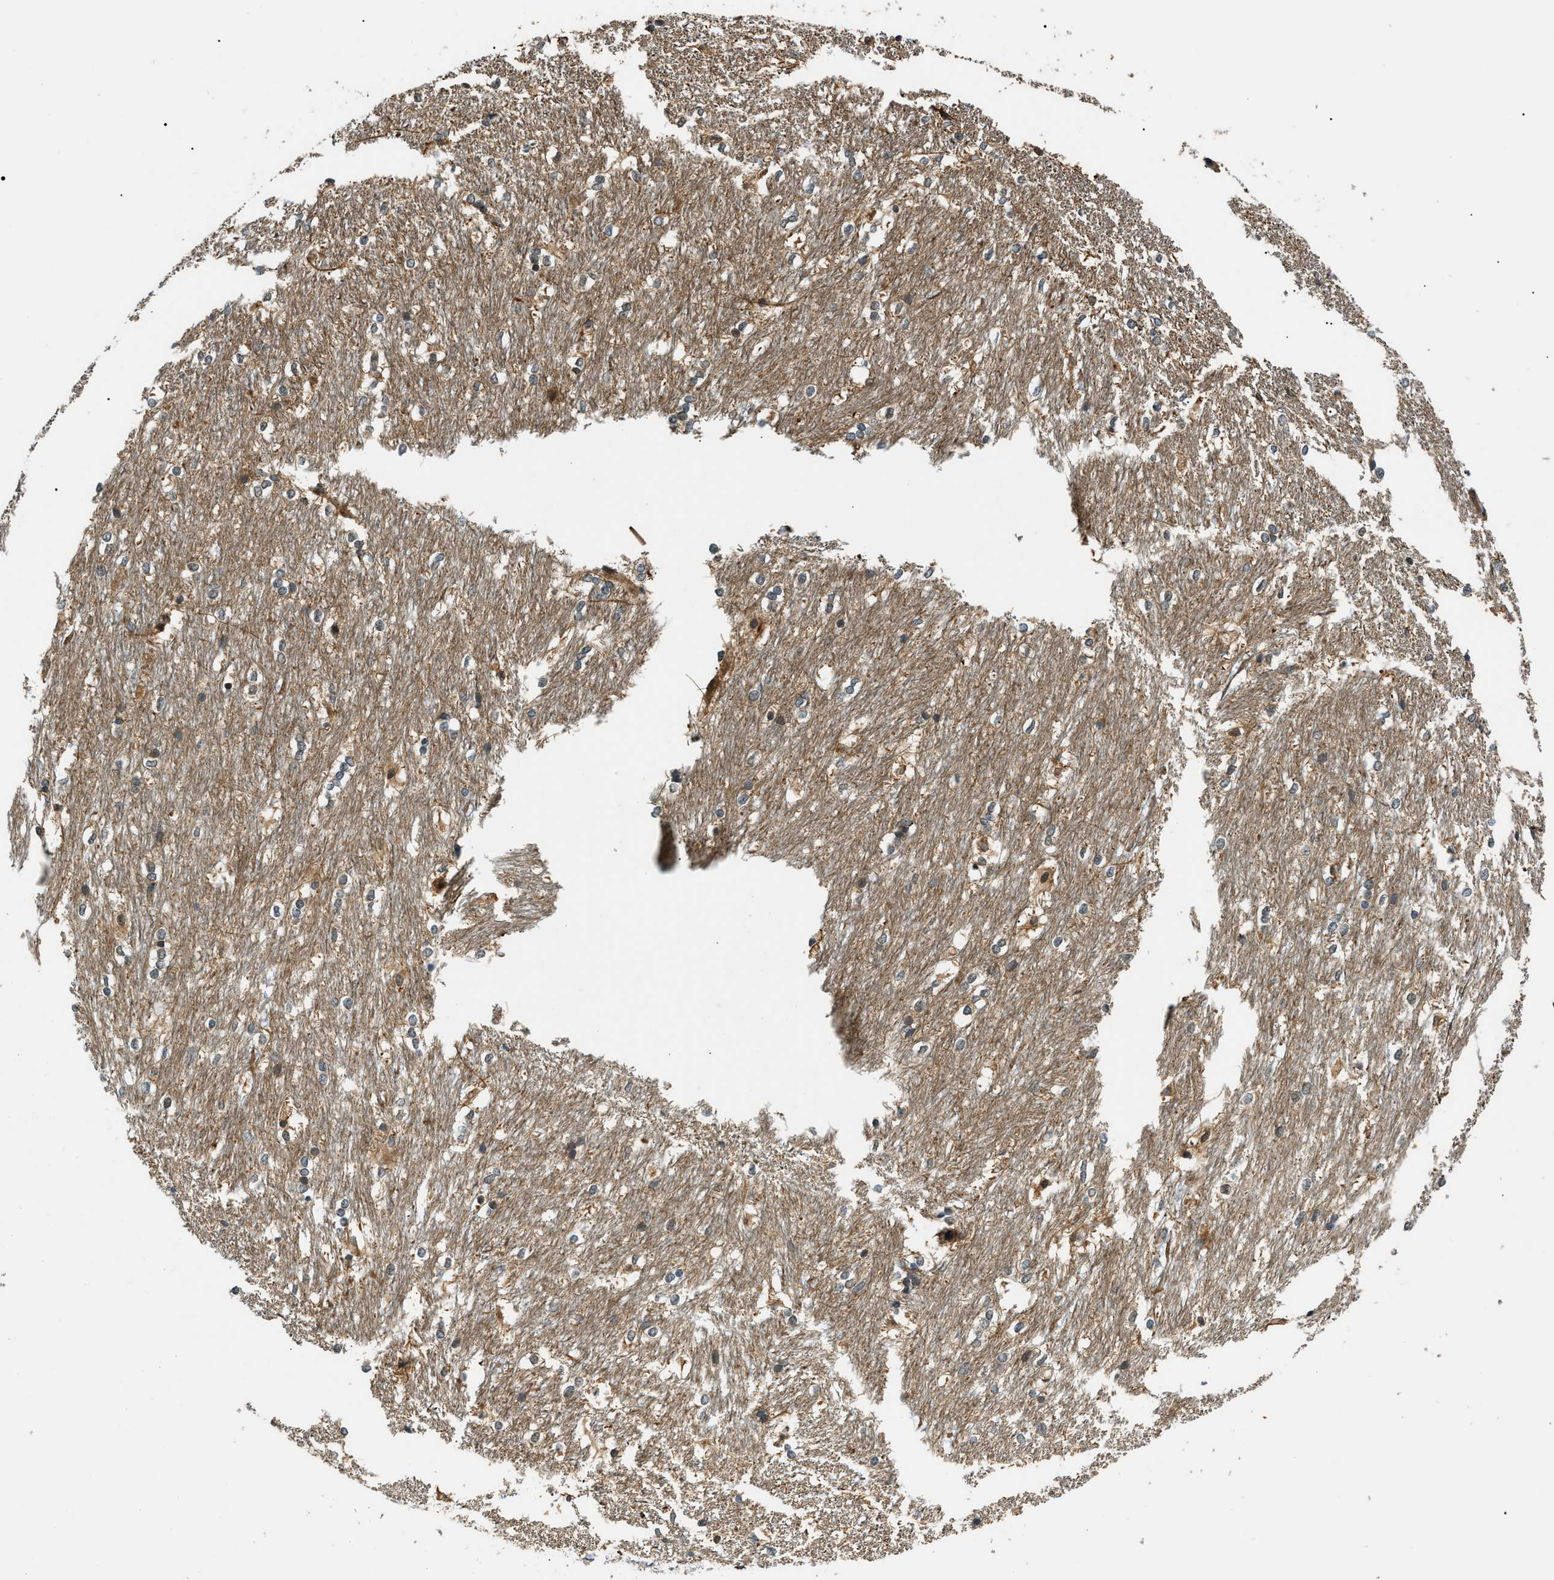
{"staining": {"intensity": "moderate", "quantity": "<25%", "location": "cytoplasmic/membranous"}, "tissue": "caudate", "cell_type": "Glial cells", "image_type": "normal", "snomed": [{"axis": "morphology", "description": "Normal tissue, NOS"}, {"axis": "topography", "description": "Lateral ventricle wall"}], "caption": "This photomicrograph displays unremarkable caudate stained with immunohistochemistry (IHC) to label a protein in brown. The cytoplasmic/membranous of glial cells show moderate positivity for the protein. Nuclei are counter-stained blue.", "gene": "ATP6AP1", "patient": {"sex": "female", "age": 19}}